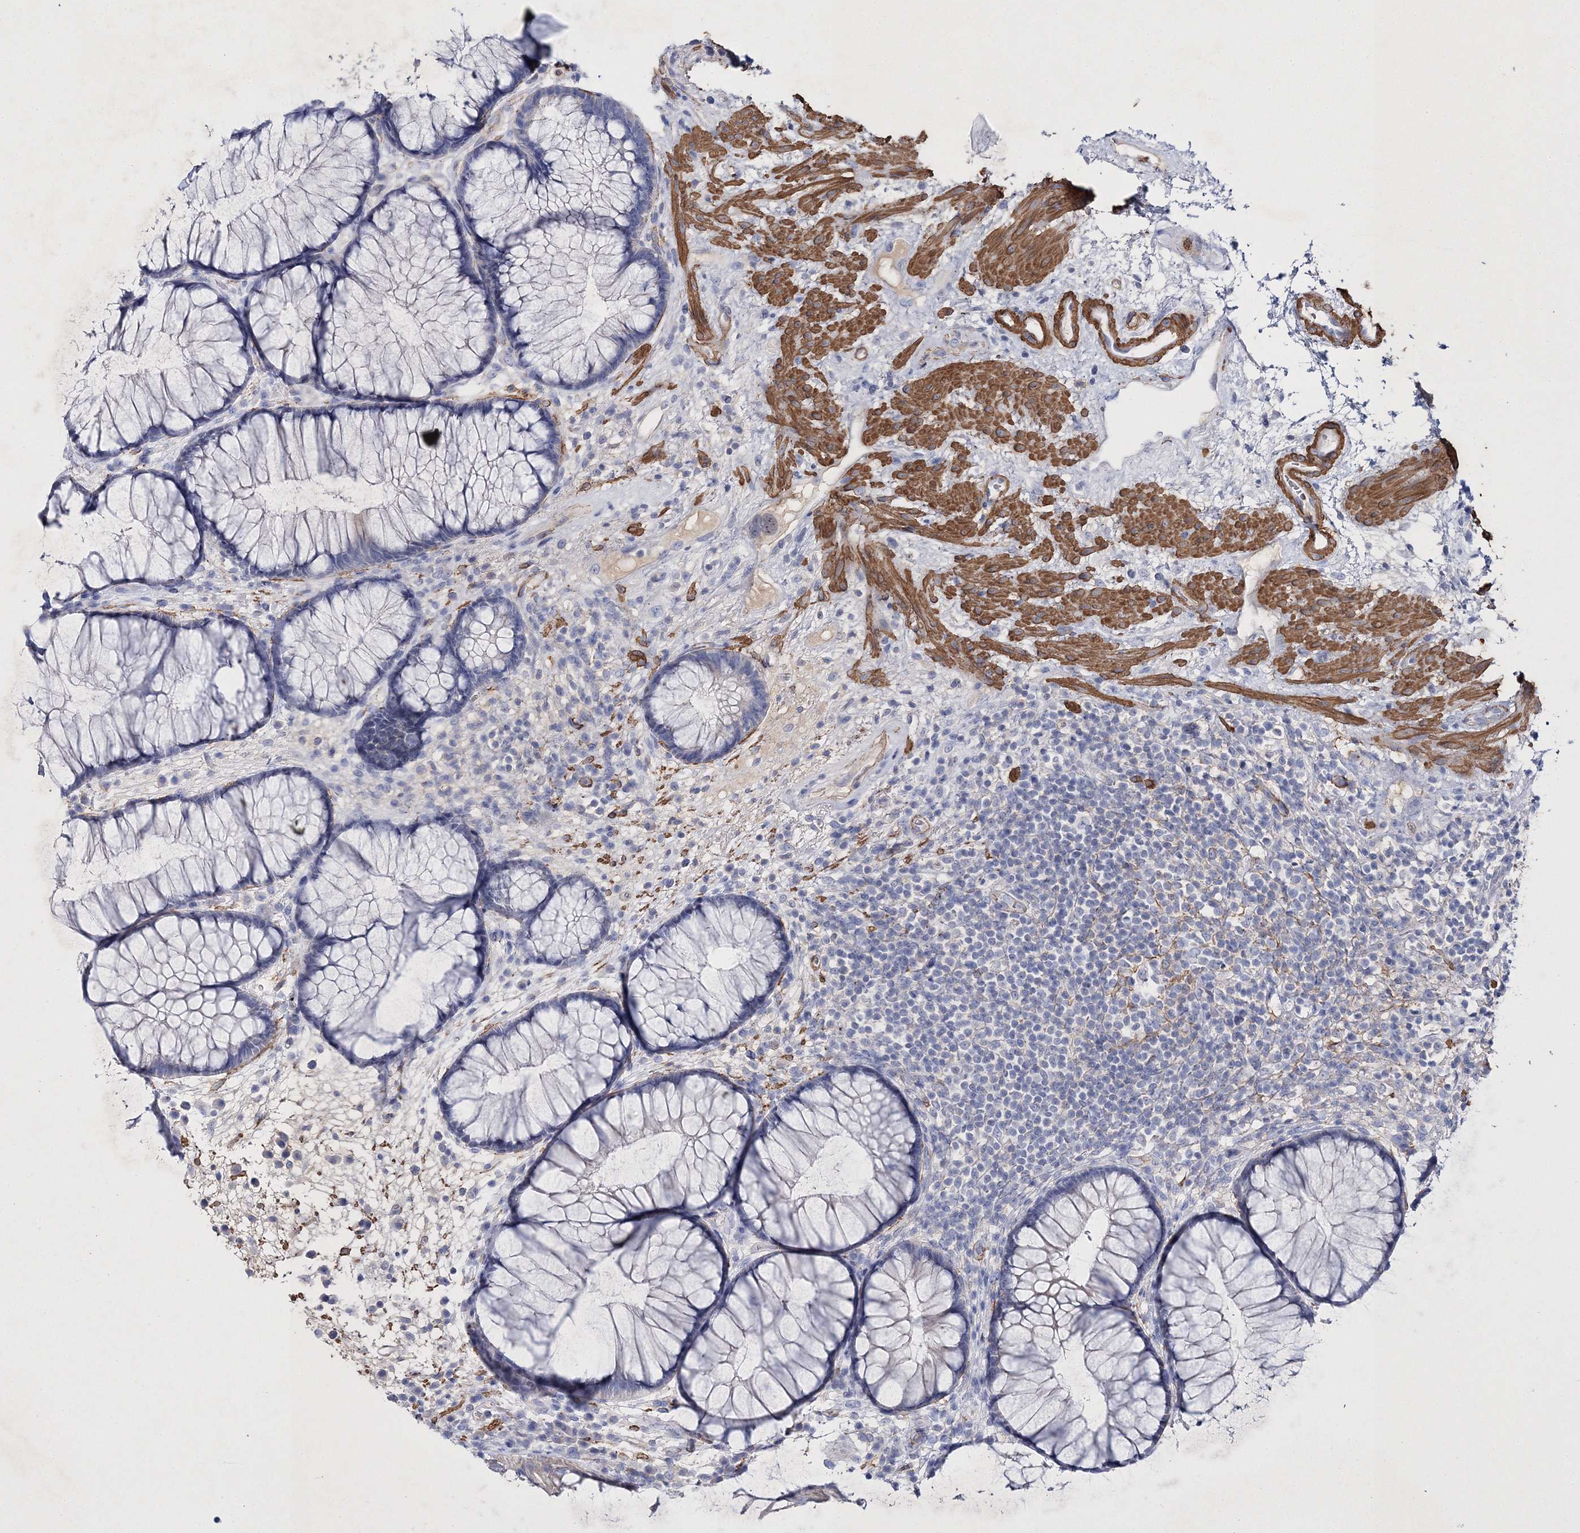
{"staining": {"intensity": "negative", "quantity": "none", "location": "none"}, "tissue": "rectum", "cell_type": "Glandular cells", "image_type": "normal", "snomed": [{"axis": "morphology", "description": "Normal tissue, NOS"}, {"axis": "topography", "description": "Rectum"}], "caption": "Immunohistochemistry of benign rectum demonstrates no expression in glandular cells. (Brightfield microscopy of DAB immunohistochemistry at high magnification).", "gene": "RTN2", "patient": {"sex": "male", "age": 51}}